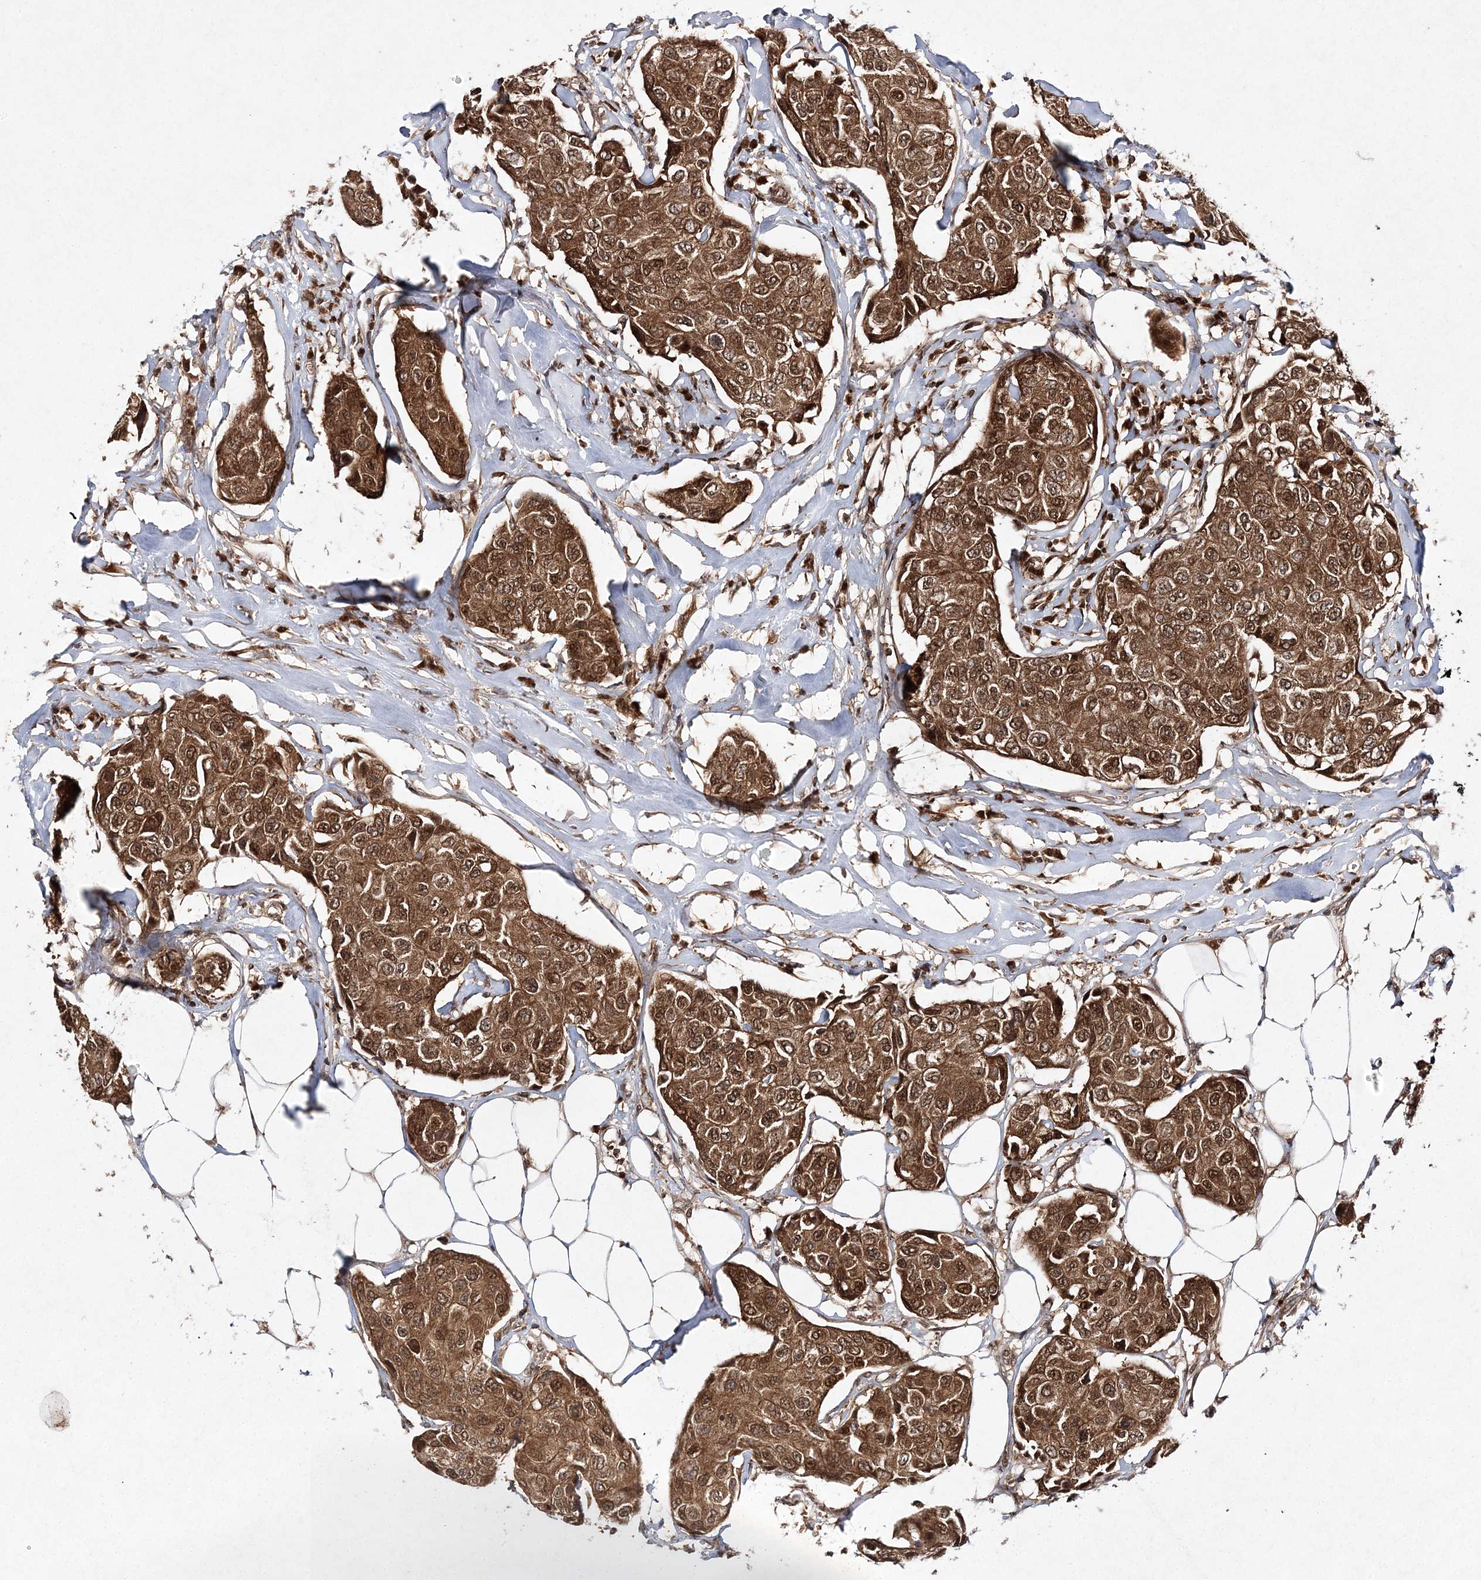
{"staining": {"intensity": "moderate", "quantity": ">75%", "location": "cytoplasmic/membranous,nuclear"}, "tissue": "breast cancer", "cell_type": "Tumor cells", "image_type": "cancer", "snomed": [{"axis": "morphology", "description": "Duct carcinoma"}, {"axis": "topography", "description": "Breast"}], "caption": "Invasive ductal carcinoma (breast) was stained to show a protein in brown. There is medium levels of moderate cytoplasmic/membranous and nuclear staining in approximately >75% of tumor cells. (Stains: DAB in brown, nuclei in blue, Microscopy: brightfield microscopy at high magnification).", "gene": "NIF3L1", "patient": {"sex": "female", "age": 80}}